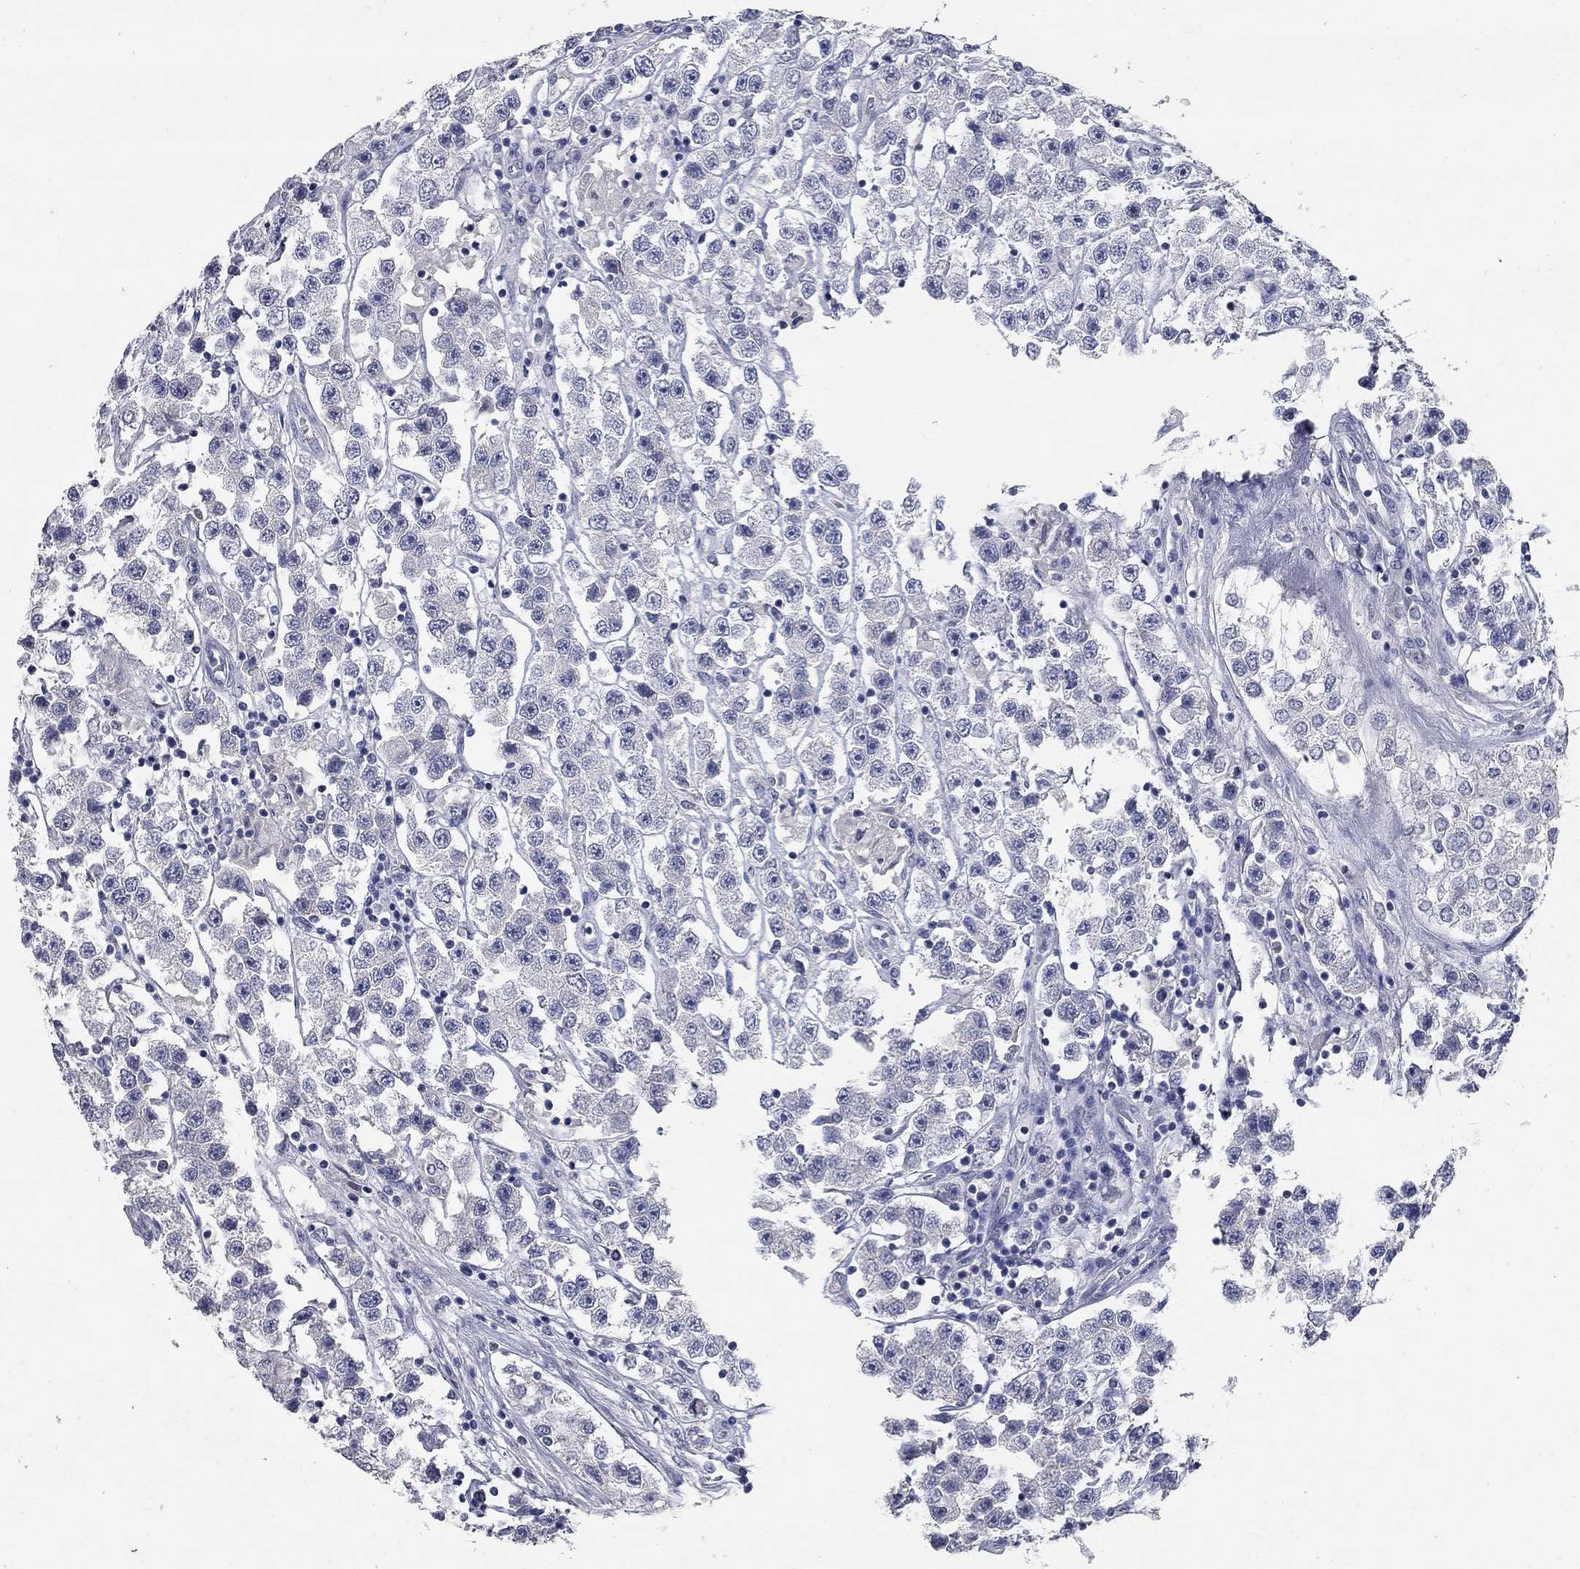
{"staining": {"intensity": "negative", "quantity": "none", "location": "none"}, "tissue": "testis cancer", "cell_type": "Tumor cells", "image_type": "cancer", "snomed": [{"axis": "morphology", "description": "Seminoma, NOS"}, {"axis": "topography", "description": "Testis"}], "caption": "Human testis seminoma stained for a protein using IHC shows no expression in tumor cells.", "gene": "SYT12", "patient": {"sex": "male", "age": 45}}